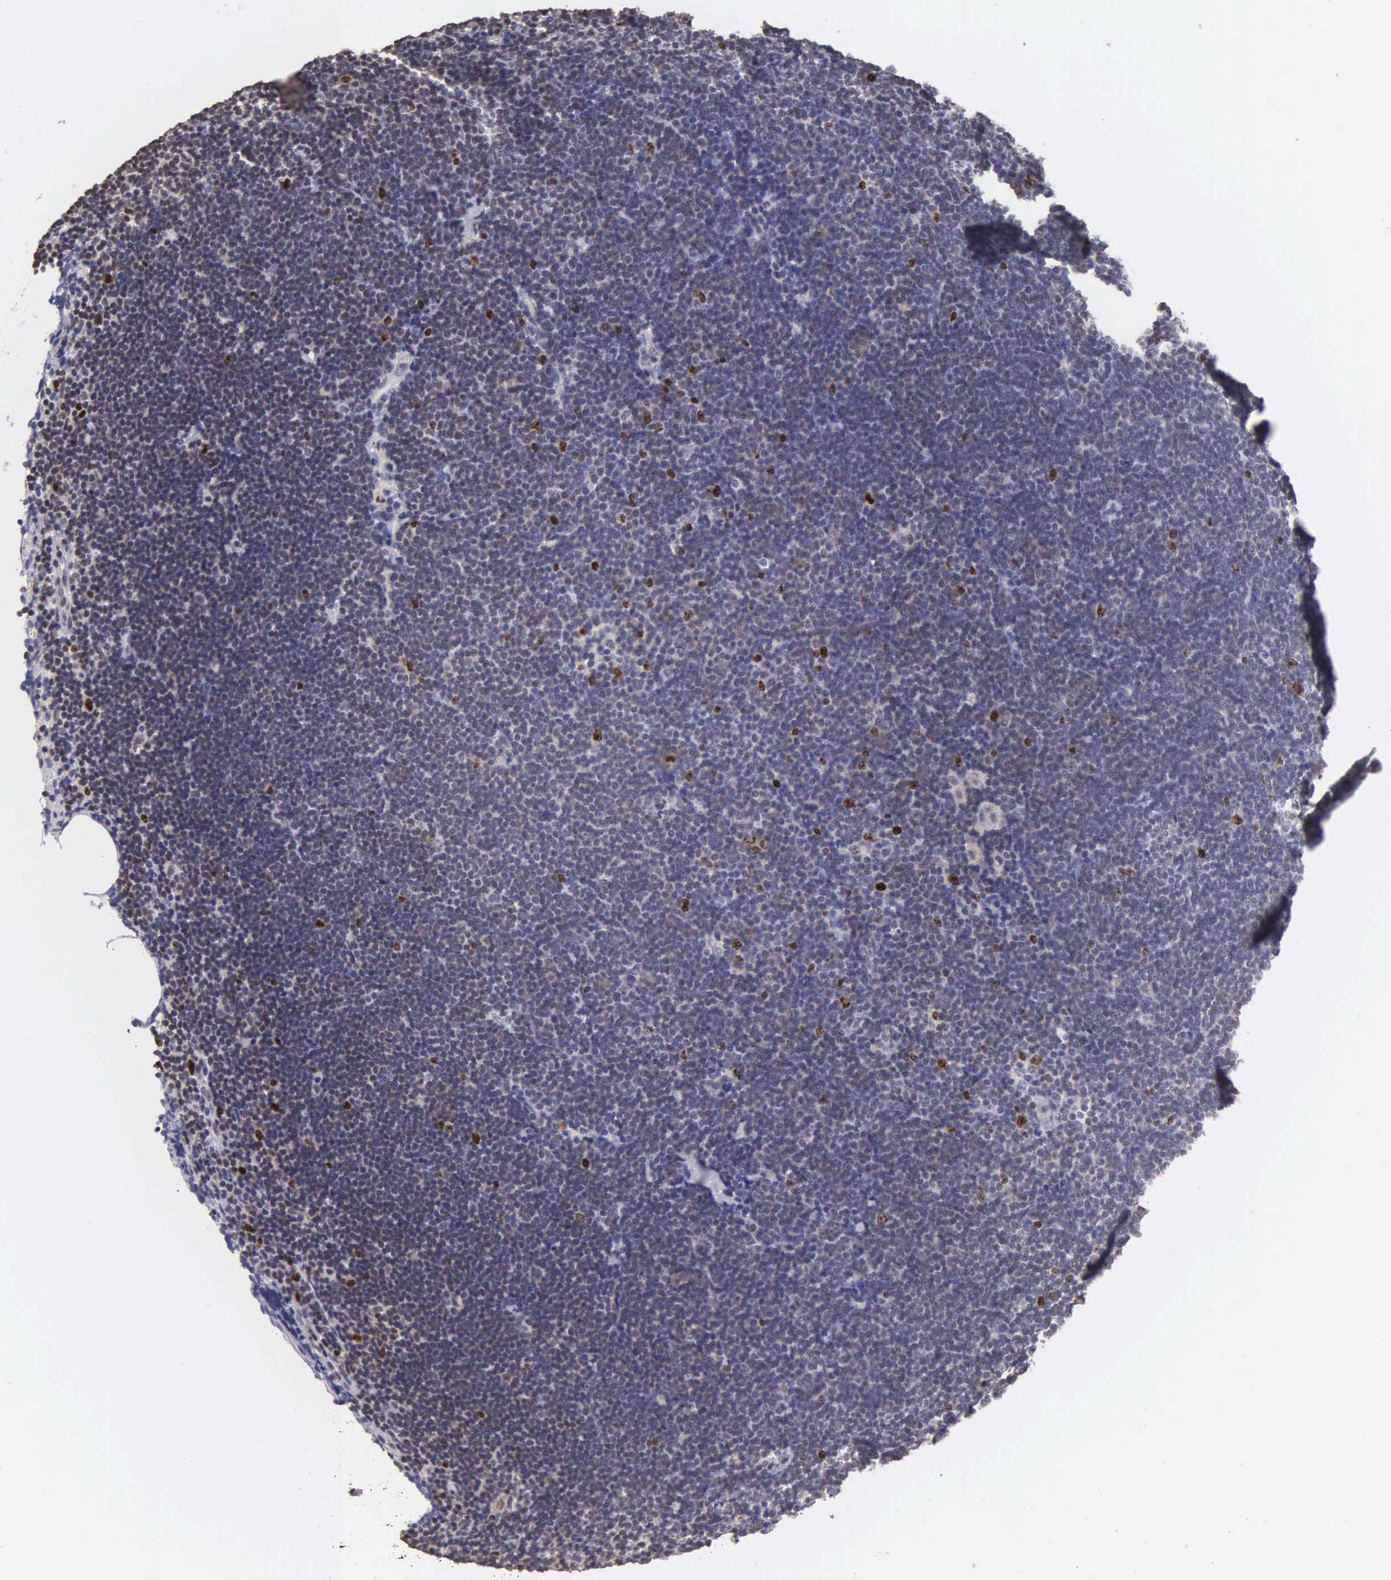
{"staining": {"intensity": "negative", "quantity": "none", "location": "none"}, "tissue": "lymphoma", "cell_type": "Tumor cells", "image_type": "cancer", "snomed": [{"axis": "morphology", "description": "Malignant lymphoma, non-Hodgkin's type, High grade"}, {"axis": "topography", "description": "Lymph node"}], "caption": "Photomicrograph shows no protein positivity in tumor cells of high-grade malignant lymphoma, non-Hodgkin's type tissue.", "gene": "MKI67", "patient": {"sex": "female", "age": 76}}